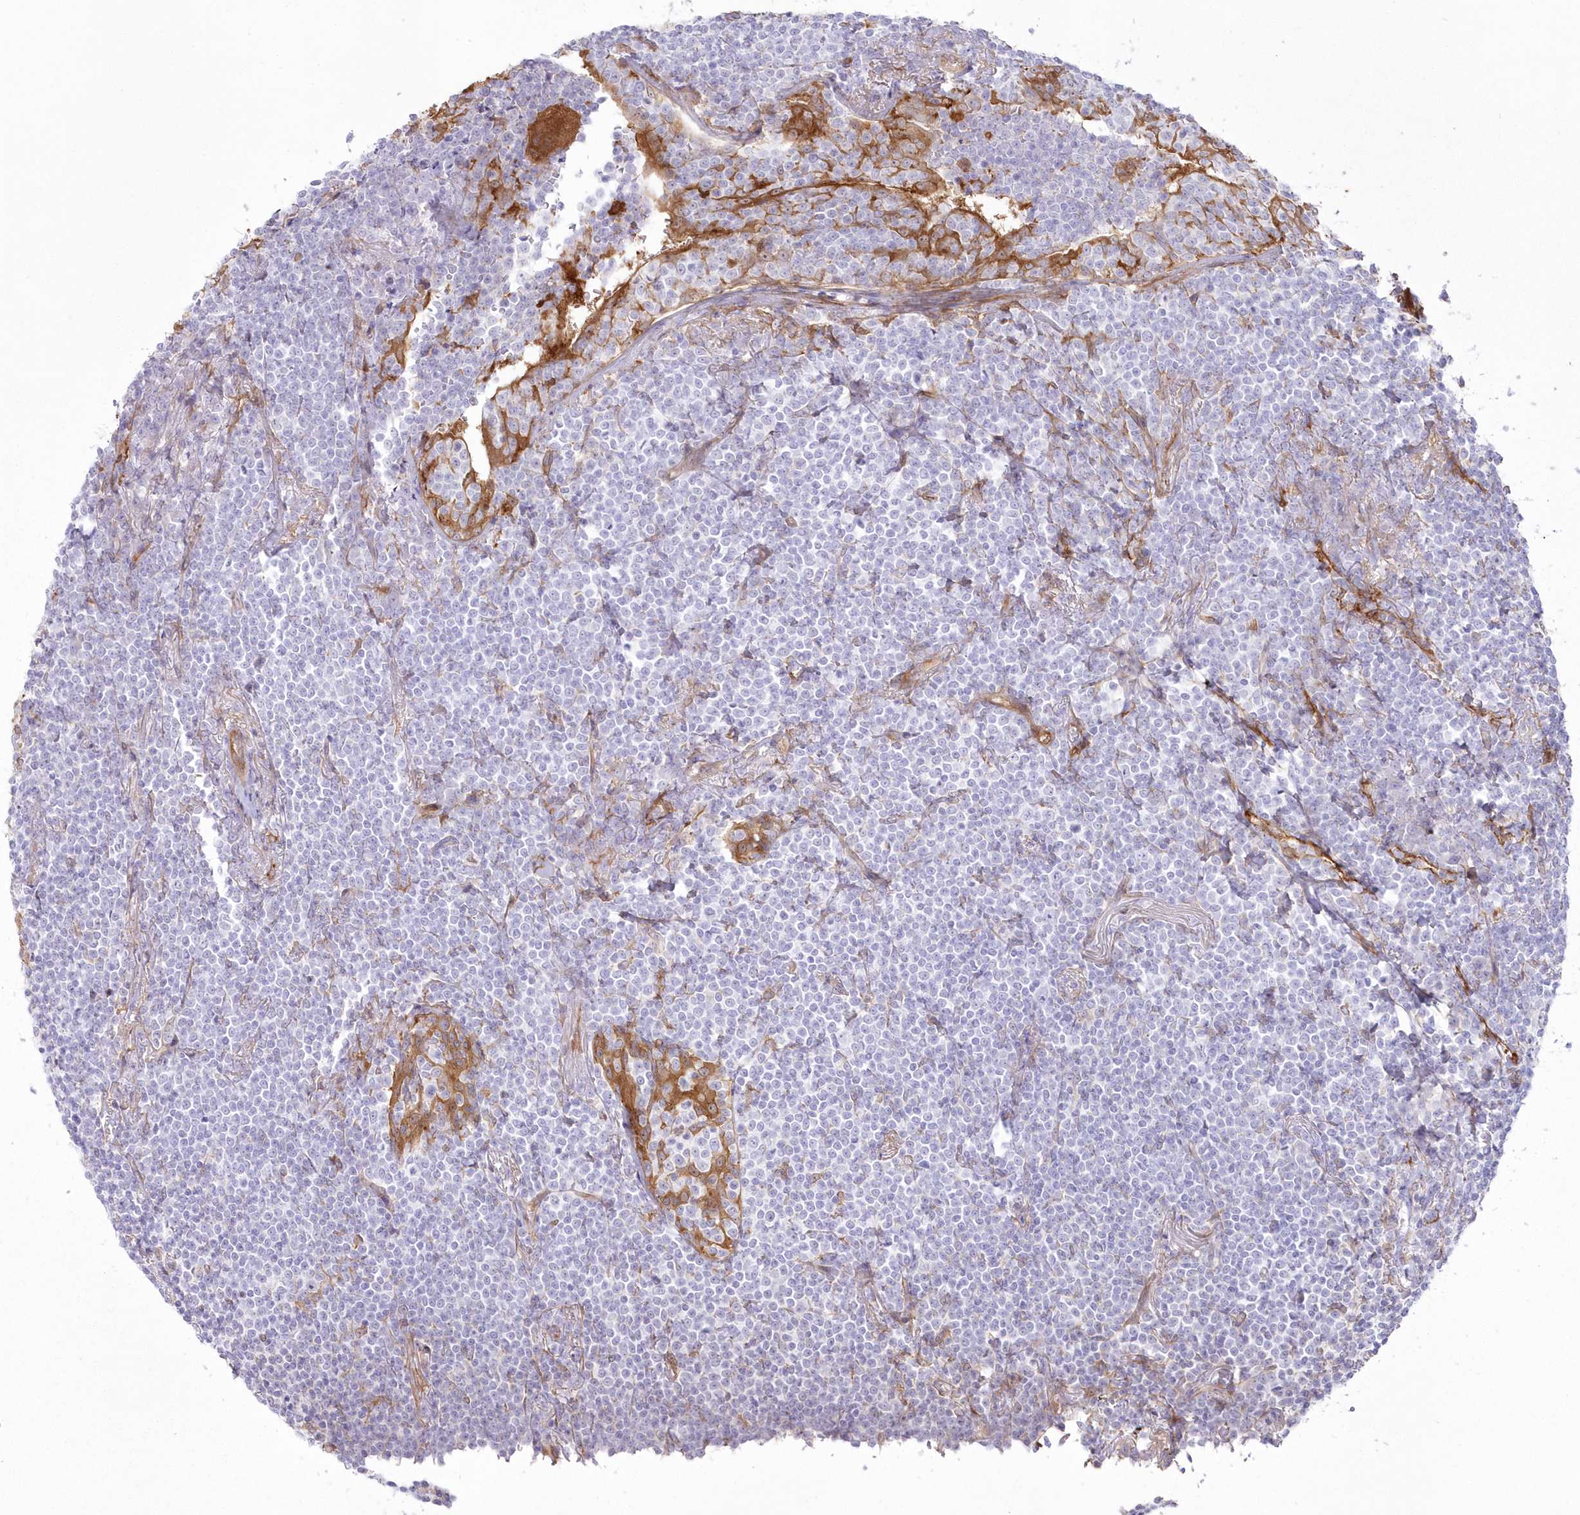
{"staining": {"intensity": "negative", "quantity": "none", "location": "none"}, "tissue": "lymphoma", "cell_type": "Tumor cells", "image_type": "cancer", "snomed": [{"axis": "morphology", "description": "Malignant lymphoma, non-Hodgkin's type, Low grade"}, {"axis": "topography", "description": "Lung"}], "caption": "Tumor cells are negative for brown protein staining in low-grade malignant lymphoma, non-Hodgkin's type.", "gene": "SH3PXD2B", "patient": {"sex": "female", "age": 71}}